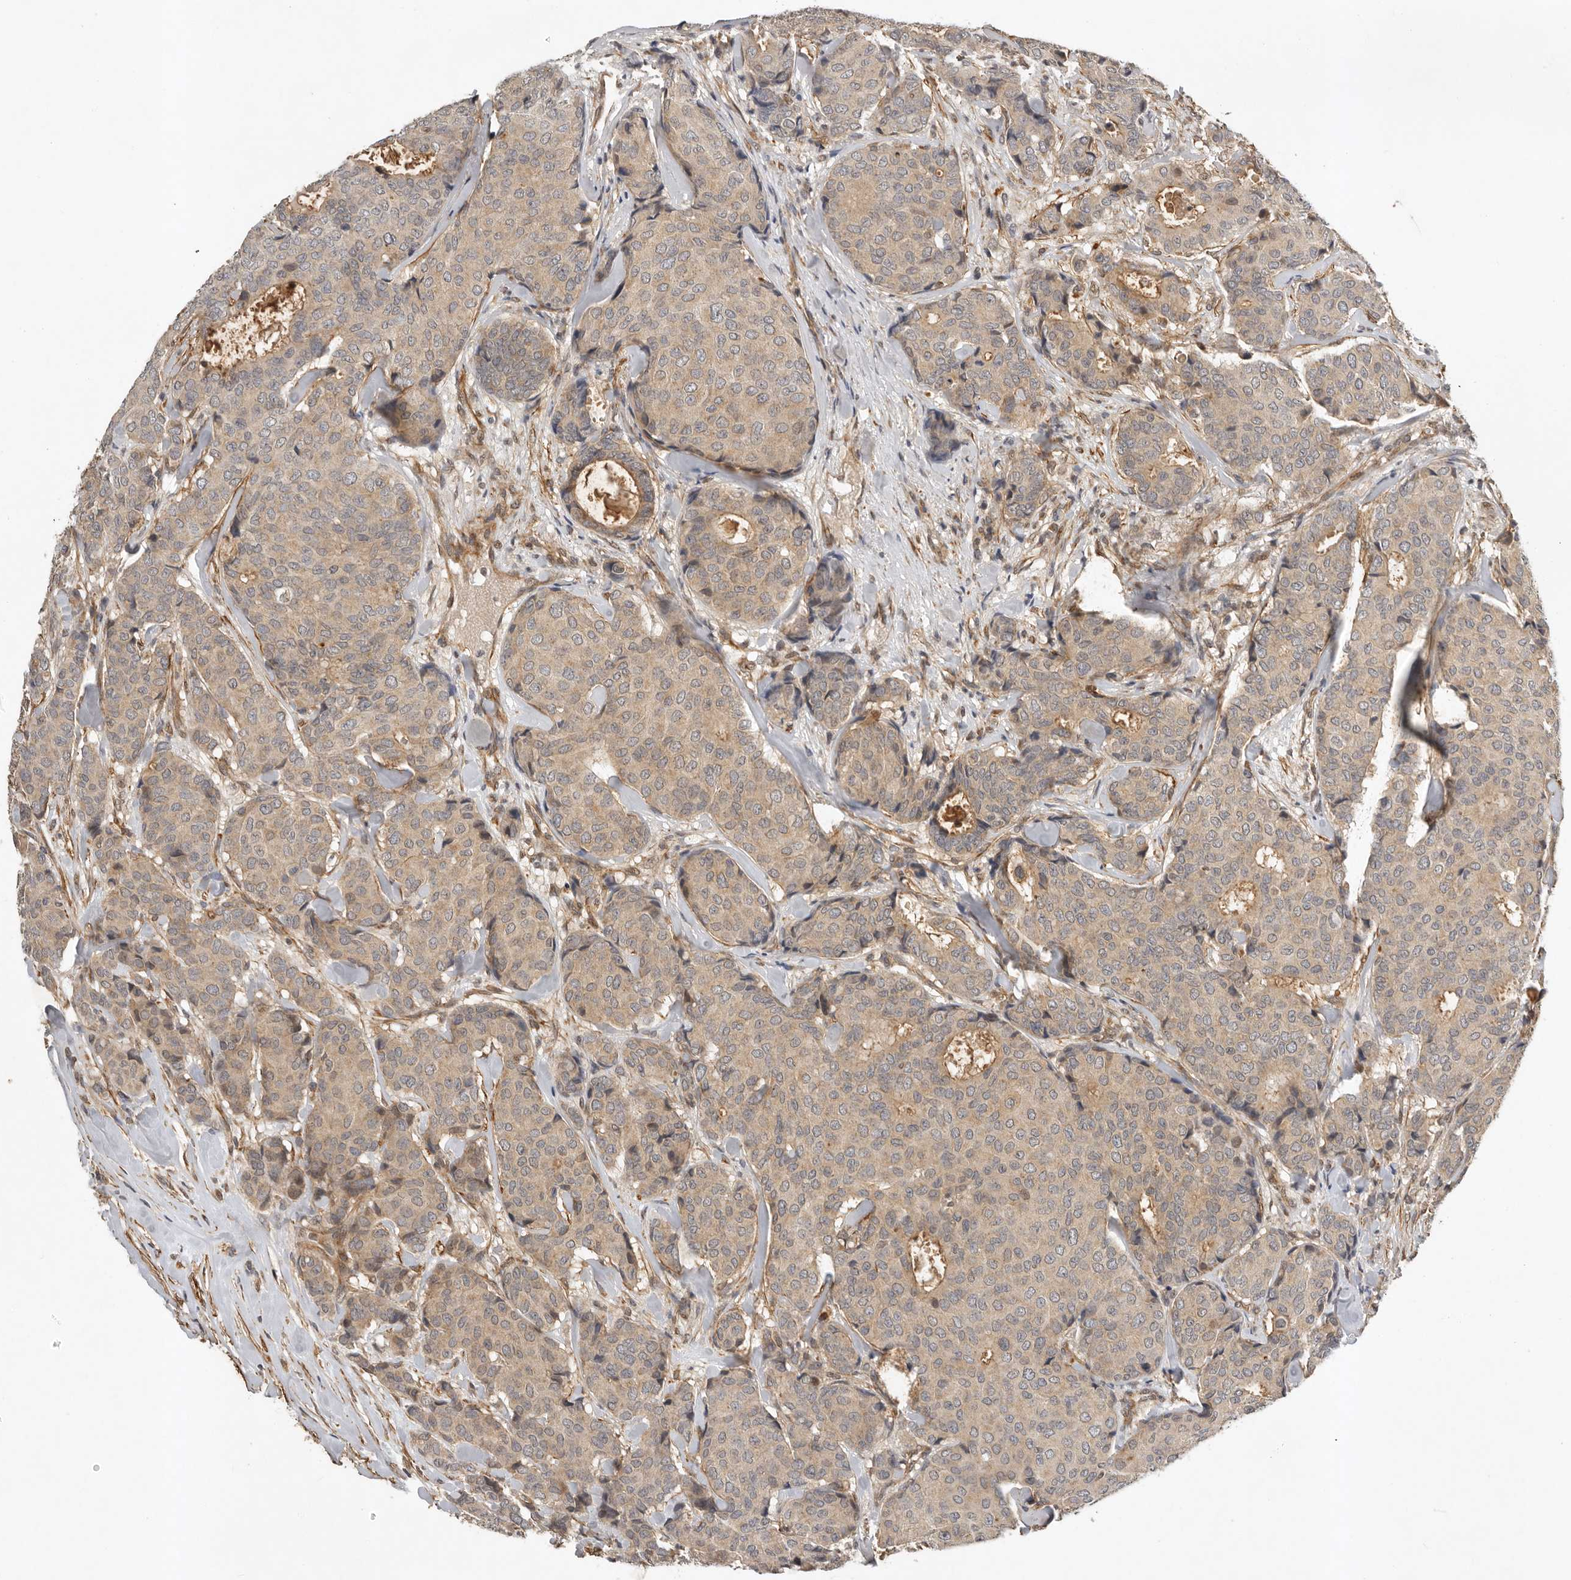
{"staining": {"intensity": "weak", "quantity": "25%-75%", "location": "cytoplasmic/membranous"}, "tissue": "breast cancer", "cell_type": "Tumor cells", "image_type": "cancer", "snomed": [{"axis": "morphology", "description": "Duct carcinoma"}, {"axis": "topography", "description": "Breast"}], "caption": "This is an image of immunohistochemistry (IHC) staining of breast cancer, which shows weak staining in the cytoplasmic/membranous of tumor cells.", "gene": "RNF157", "patient": {"sex": "female", "age": 75}}